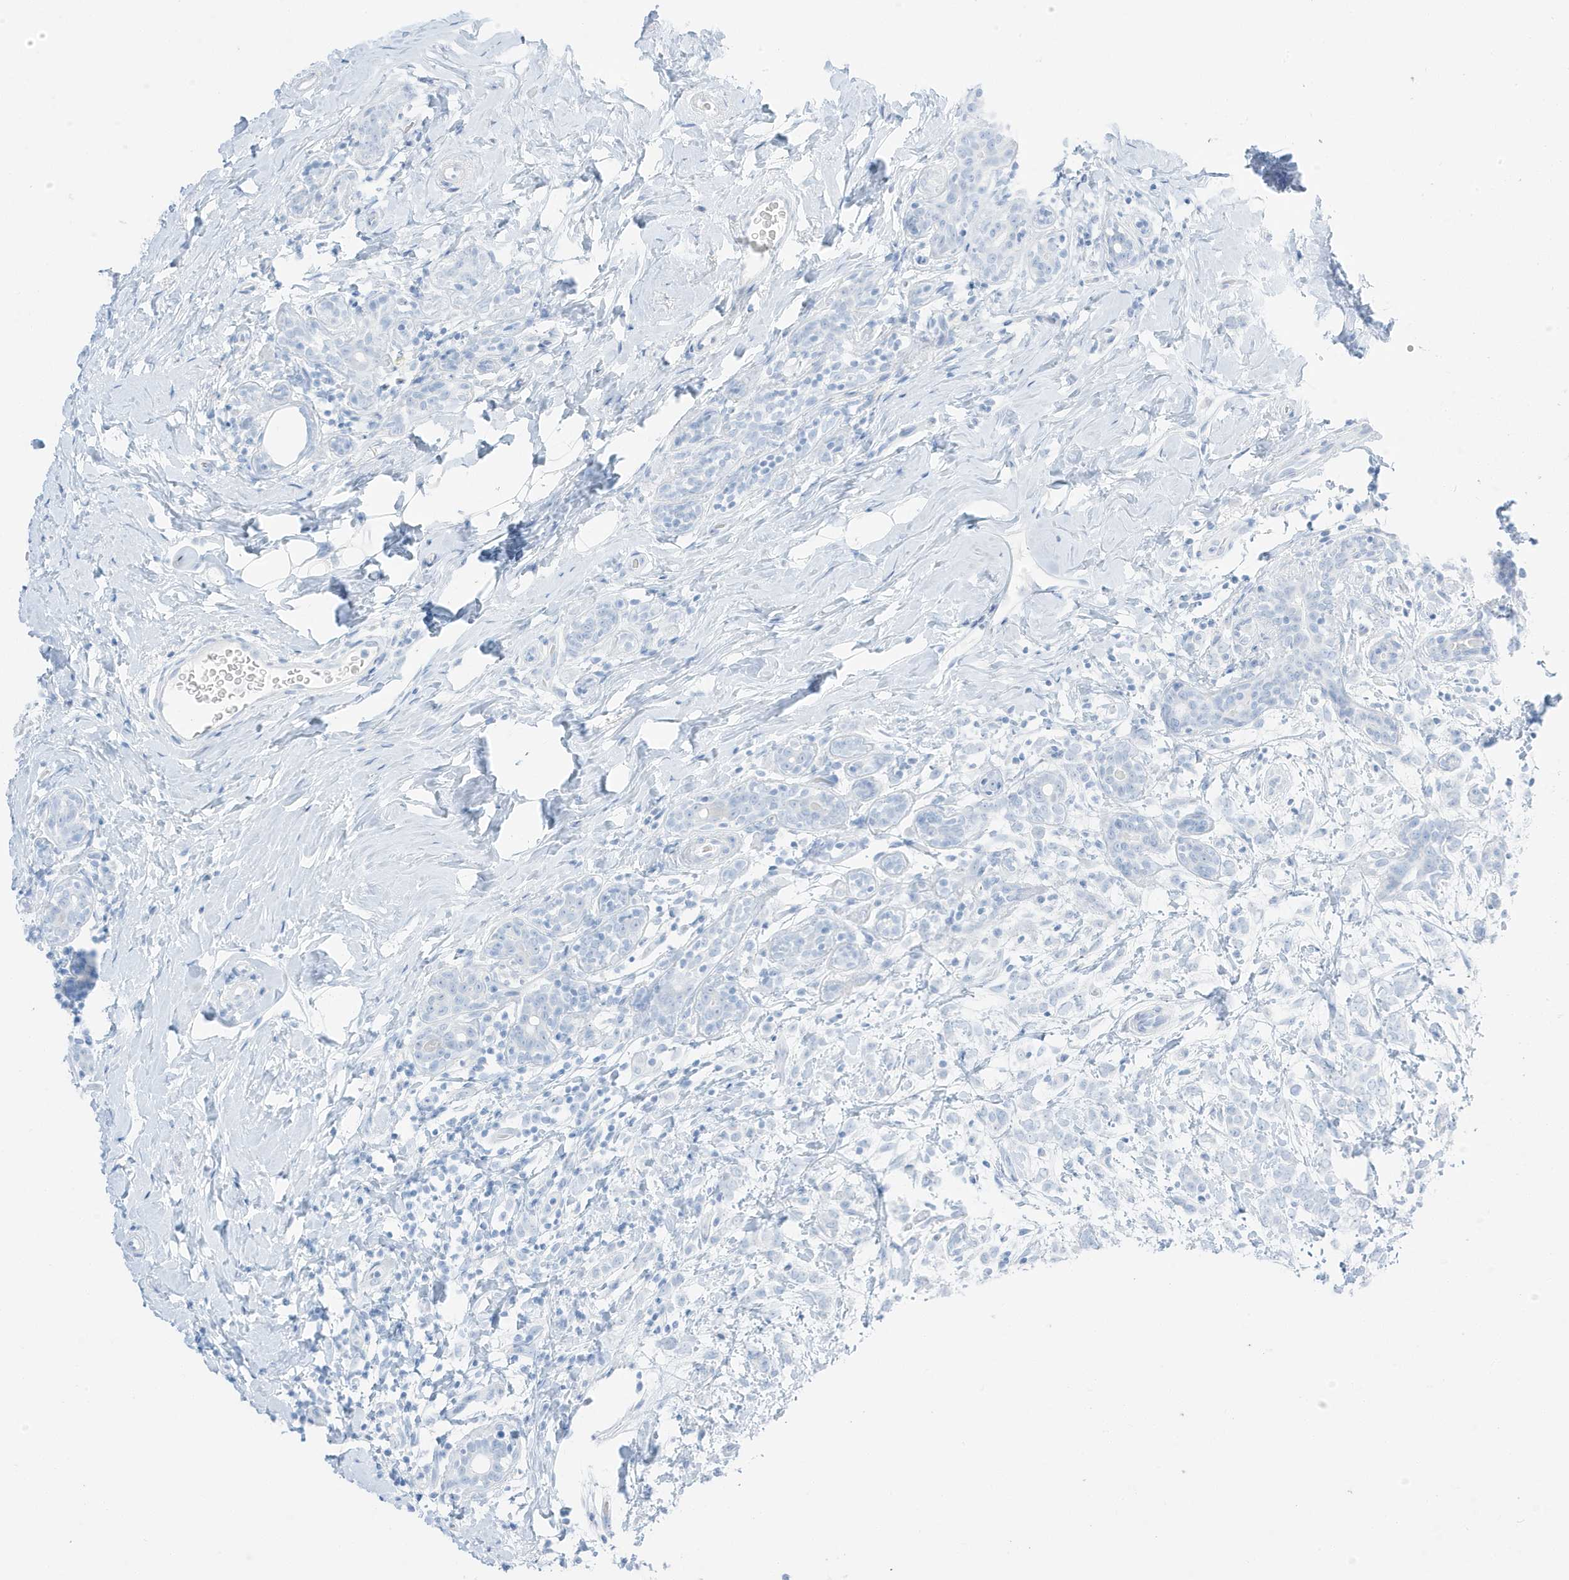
{"staining": {"intensity": "negative", "quantity": "none", "location": "none"}, "tissue": "breast cancer", "cell_type": "Tumor cells", "image_type": "cancer", "snomed": [{"axis": "morphology", "description": "Normal tissue, NOS"}, {"axis": "morphology", "description": "Lobular carcinoma"}, {"axis": "topography", "description": "Breast"}], "caption": "DAB (3,3'-diaminobenzidine) immunohistochemical staining of breast cancer exhibits no significant staining in tumor cells.", "gene": "SLC22A13", "patient": {"sex": "female", "age": 47}}